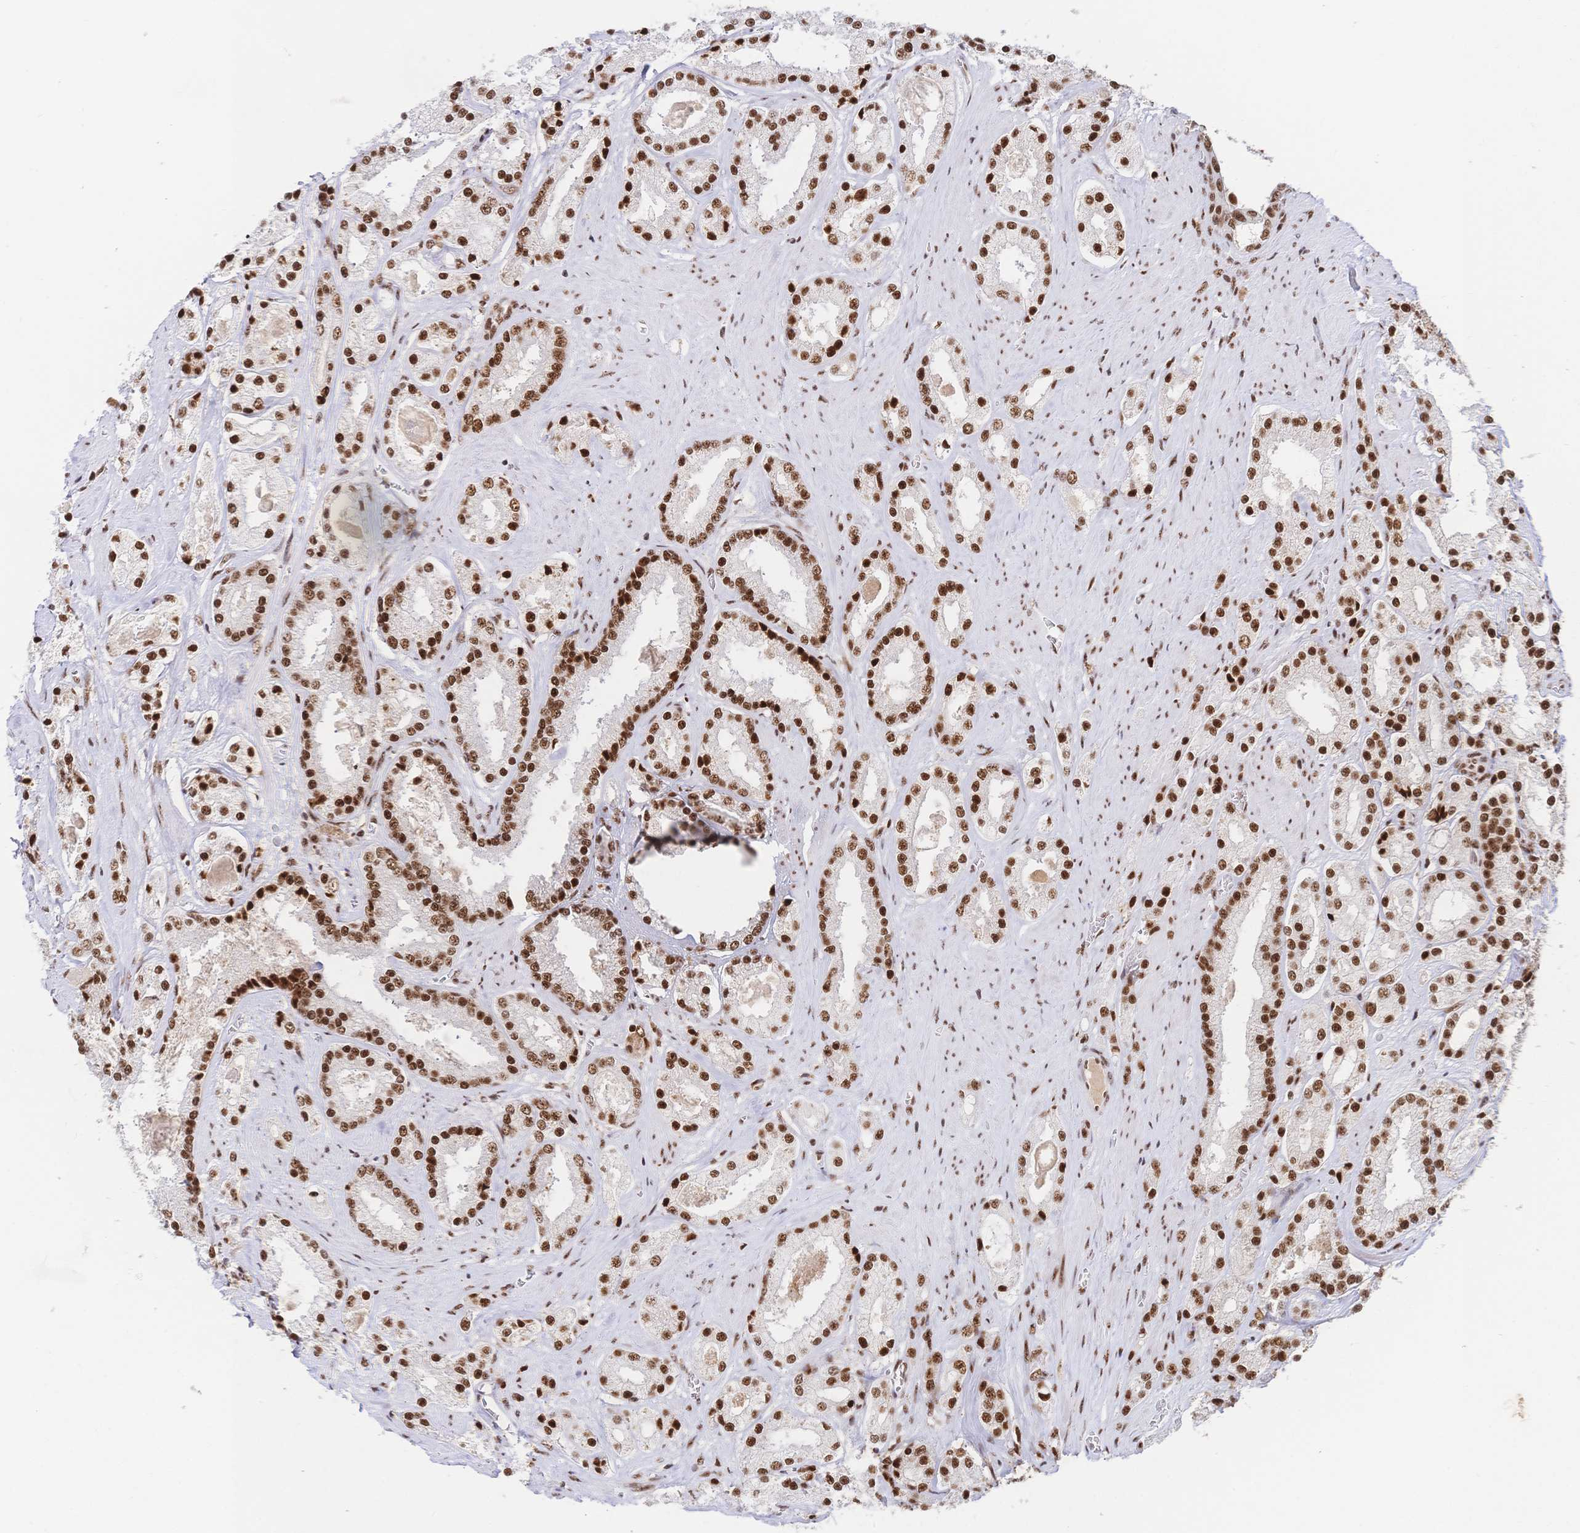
{"staining": {"intensity": "strong", "quantity": ">75%", "location": "nuclear"}, "tissue": "prostate cancer", "cell_type": "Tumor cells", "image_type": "cancer", "snomed": [{"axis": "morphology", "description": "Adenocarcinoma, High grade"}, {"axis": "topography", "description": "Prostate"}], "caption": "An image of human prostate high-grade adenocarcinoma stained for a protein displays strong nuclear brown staining in tumor cells. (DAB IHC, brown staining for protein, blue staining for nuclei).", "gene": "SRSF1", "patient": {"sex": "male", "age": 67}}